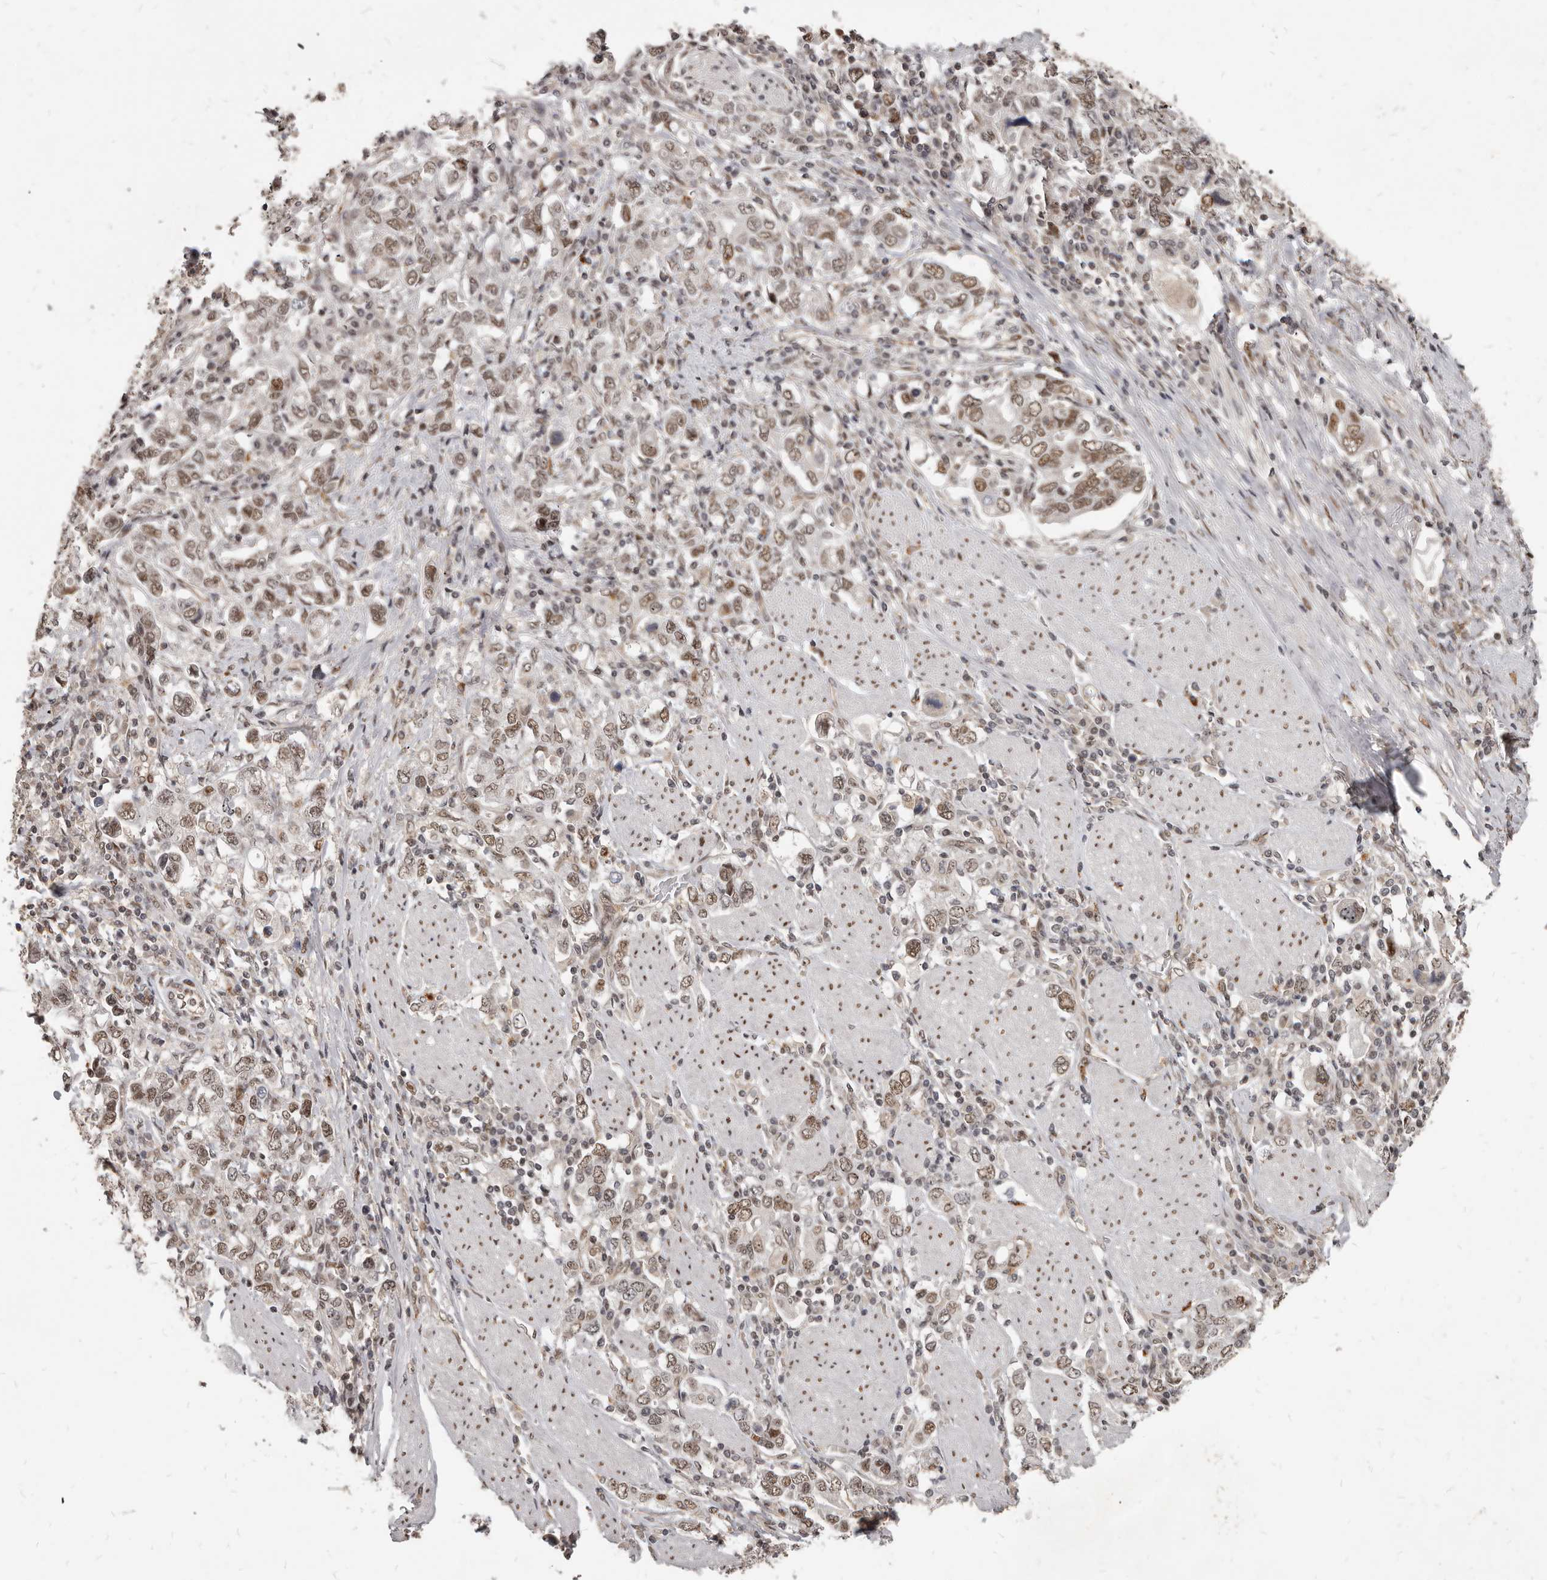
{"staining": {"intensity": "moderate", "quantity": ">75%", "location": "nuclear"}, "tissue": "stomach cancer", "cell_type": "Tumor cells", "image_type": "cancer", "snomed": [{"axis": "morphology", "description": "Adenocarcinoma, NOS"}, {"axis": "topography", "description": "Stomach, upper"}], "caption": "A micrograph of human stomach cancer (adenocarcinoma) stained for a protein reveals moderate nuclear brown staining in tumor cells. (DAB (3,3'-diaminobenzidine) IHC, brown staining for protein, blue staining for nuclei).", "gene": "ATF5", "patient": {"sex": "male", "age": 62}}